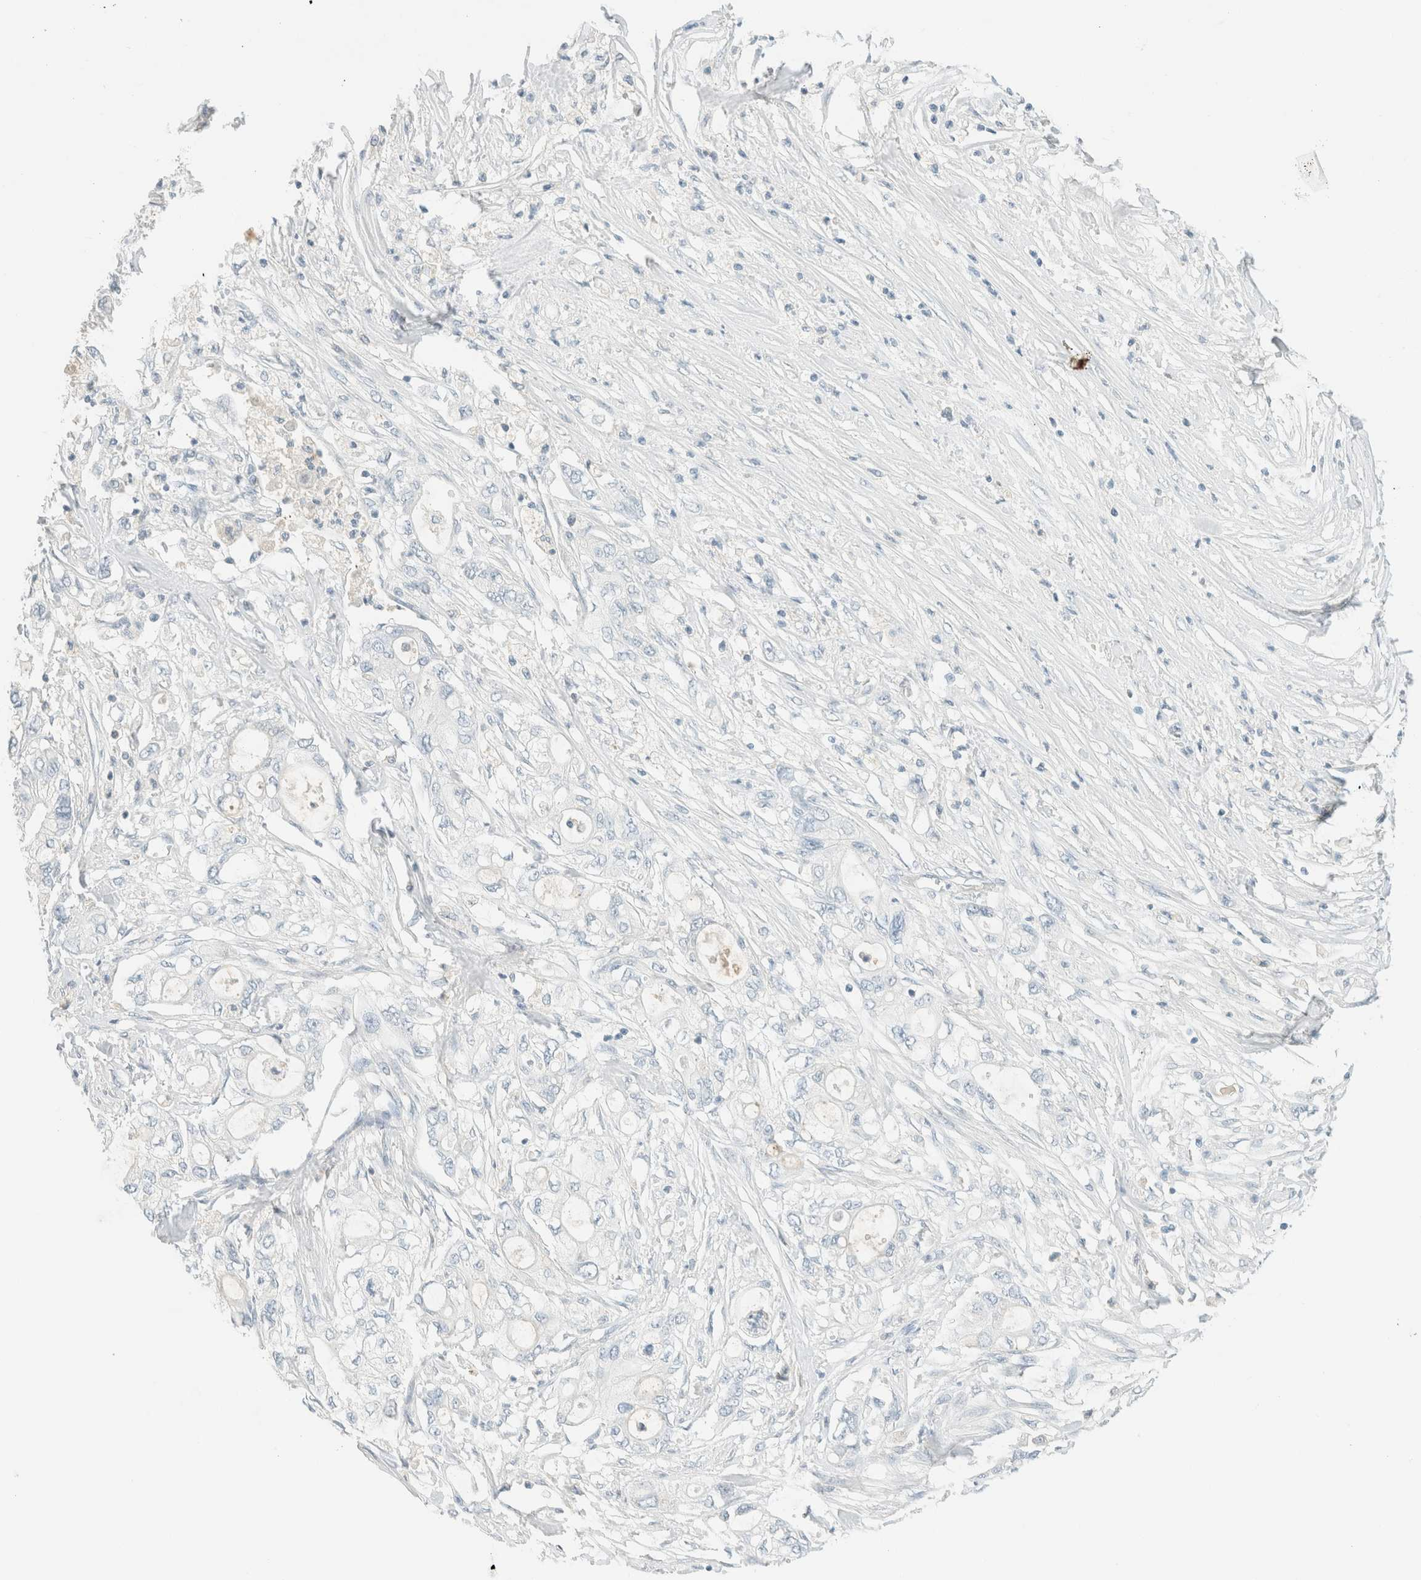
{"staining": {"intensity": "negative", "quantity": "none", "location": "none"}, "tissue": "pancreatic cancer", "cell_type": "Tumor cells", "image_type": "cancer", "snomed": [{"axis": "morphology", "description": "Adenocarcinoma, NOS"}, {"axis": "topography", "description": "Pancreas"}], "caption": "Tumor cells show no significant protein positivity in adenocarcinoma (pancreatic).", "gene": "GPA33", "patient": {"sex": "male", "age": 79}}